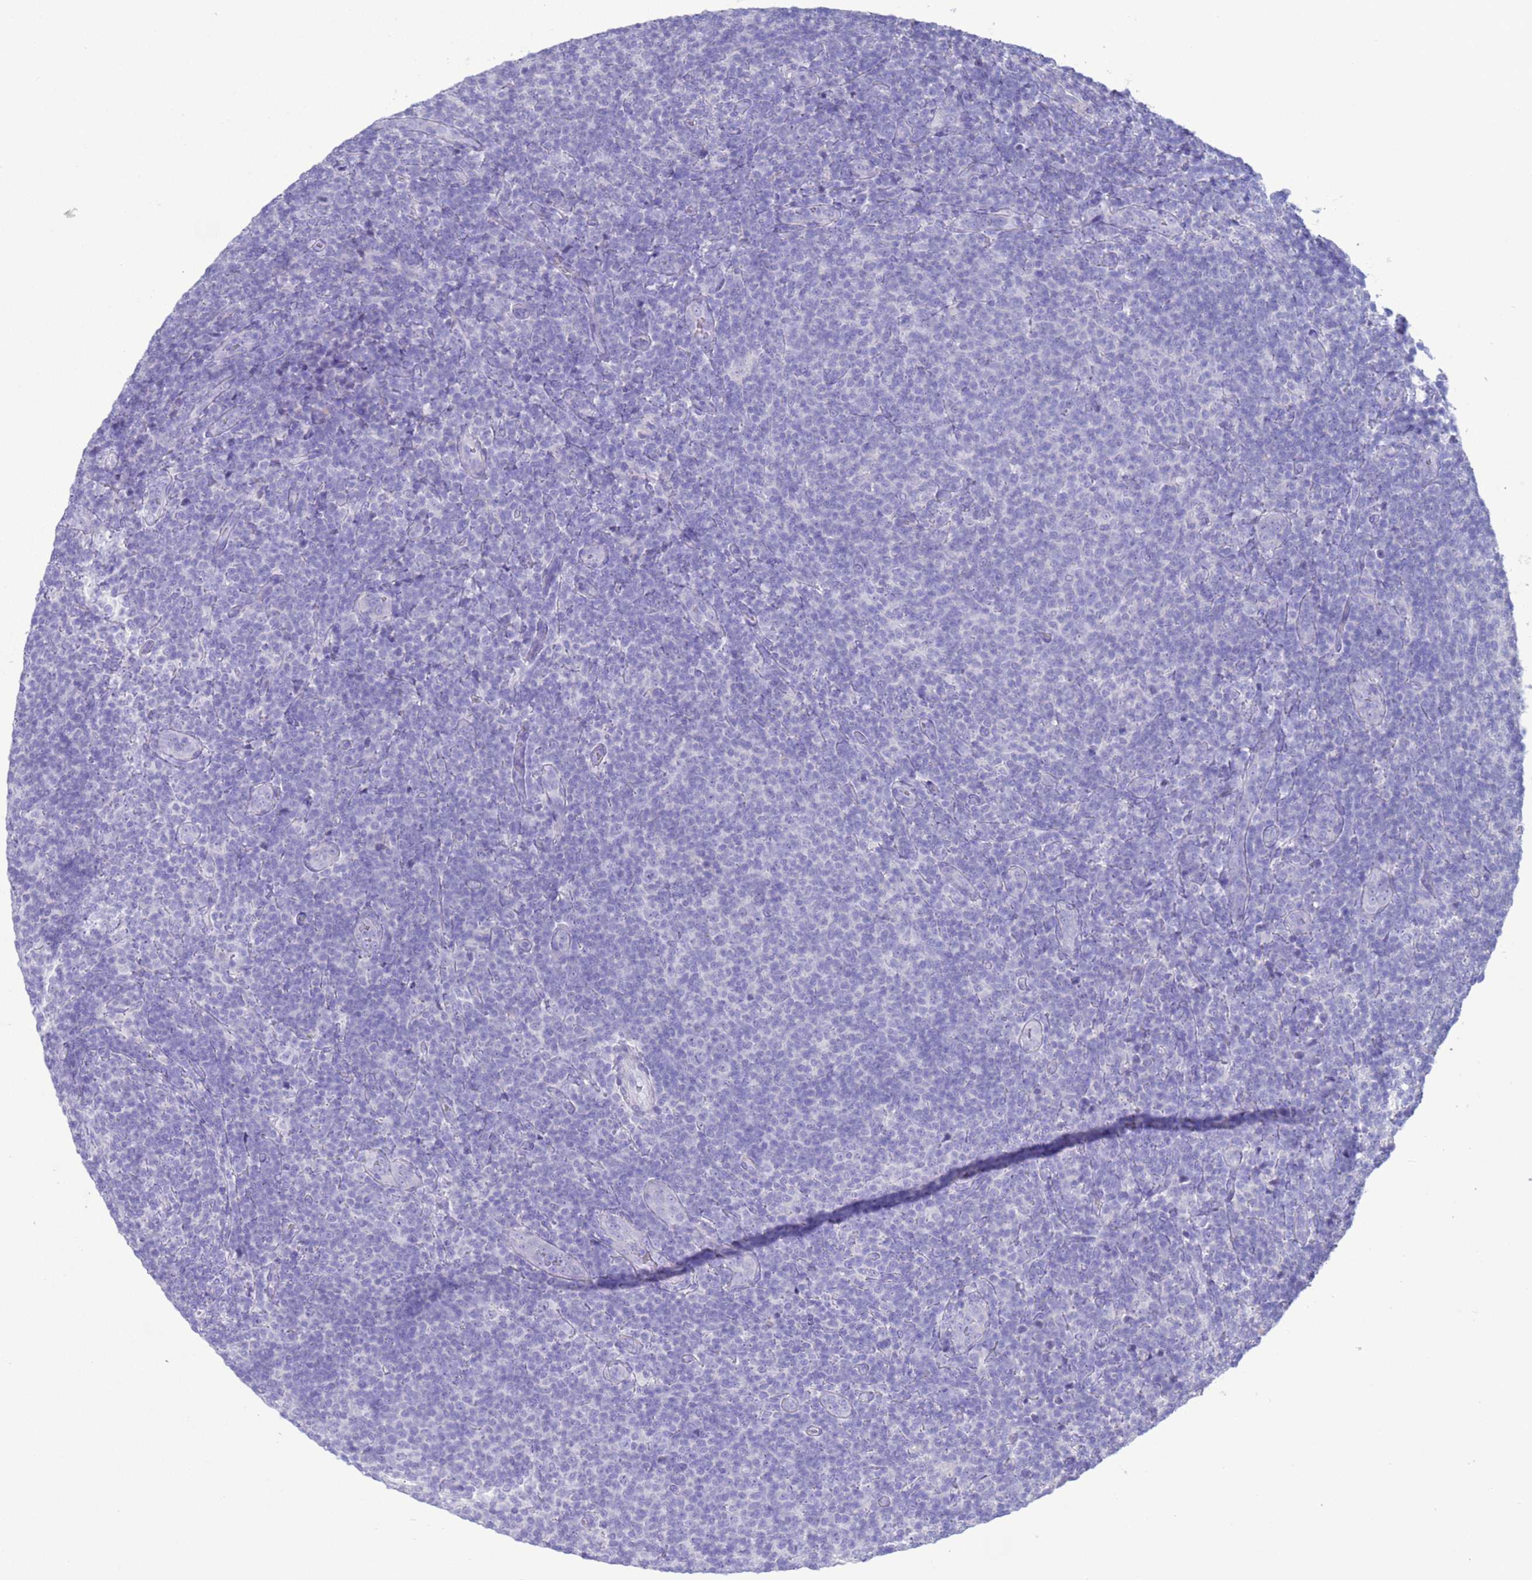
{"staining": {"intensity": "negative", "quantity": "none", "location": "none"}, "tissue": "lymphoma", "cell_type": "Tumor cells", "image_type": "cancer", "snomed": [{"axis": "morphology", "description": "Malignant lymphoma, non-Hodgkin's type, Low grade"}, {"axis": "topography", "description": "Lymph node"}], "caption": "IHC histopathology image of human lymphoma stained for a protein (brown), which demonstrates no expression in tumor cells.", "gene": "GSTM1", "patient": {"sex": "male", "age": 66}}